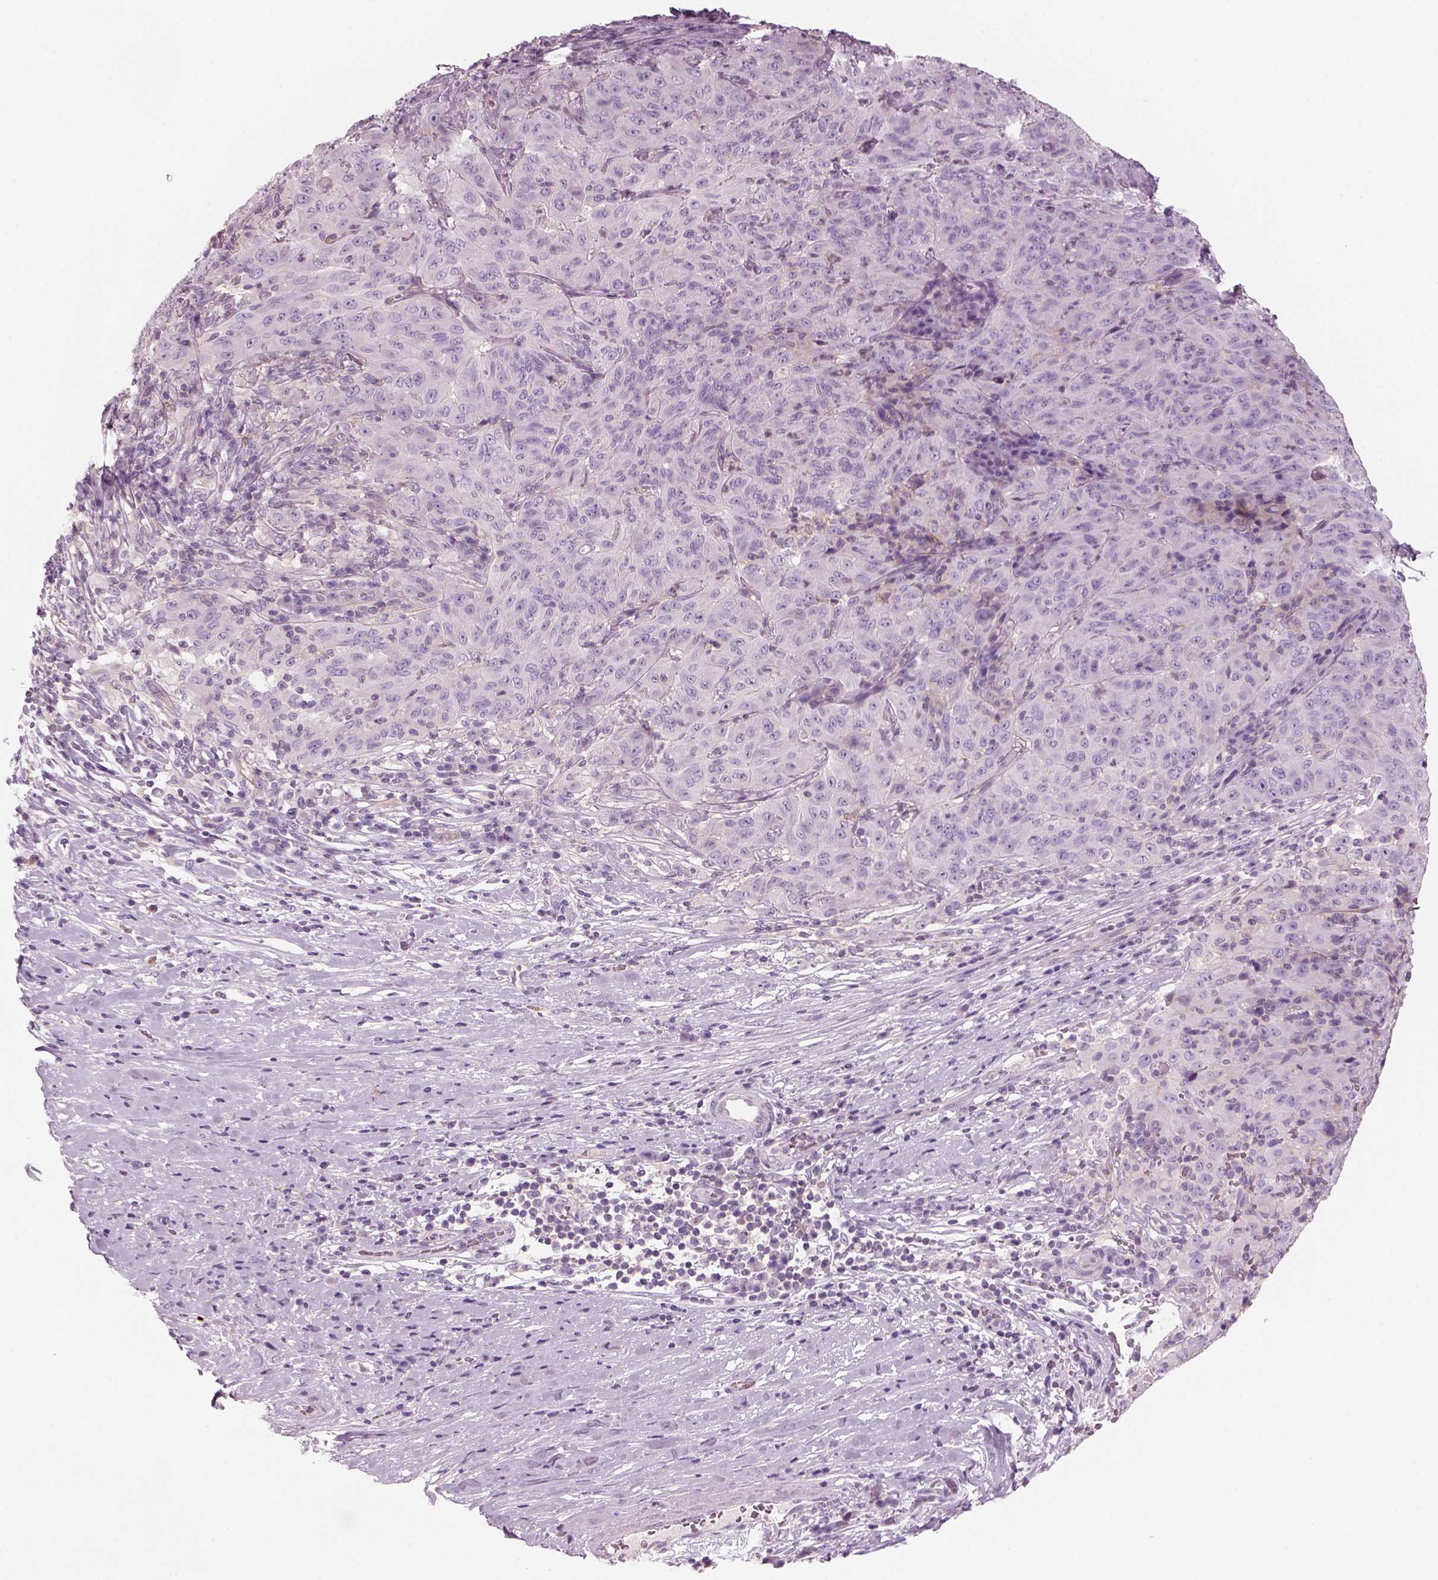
{"staining": {"intensity": "negative", "quantity": "none", "location": "none"}, "tissue": "pancreatic cancer", "cell_type": "Tumor cells", "image_type": "cancer", "snomed": [{"axis": "morphology", "description": "Adenocarcinoma, NOS"}, {"axis": "topography", "description": "Pancreas"}], "caption": "Immunohistochemistry histopathology image of neoplastic tissue: human adenocarcinoma (pancreatic) stained with DAB (3,3'-diaminobenzidine) exhibits no significant protein positivity in tumor cells.", "gene": "SLC1A7", "patient": {"sex": "male", "age": 63}}